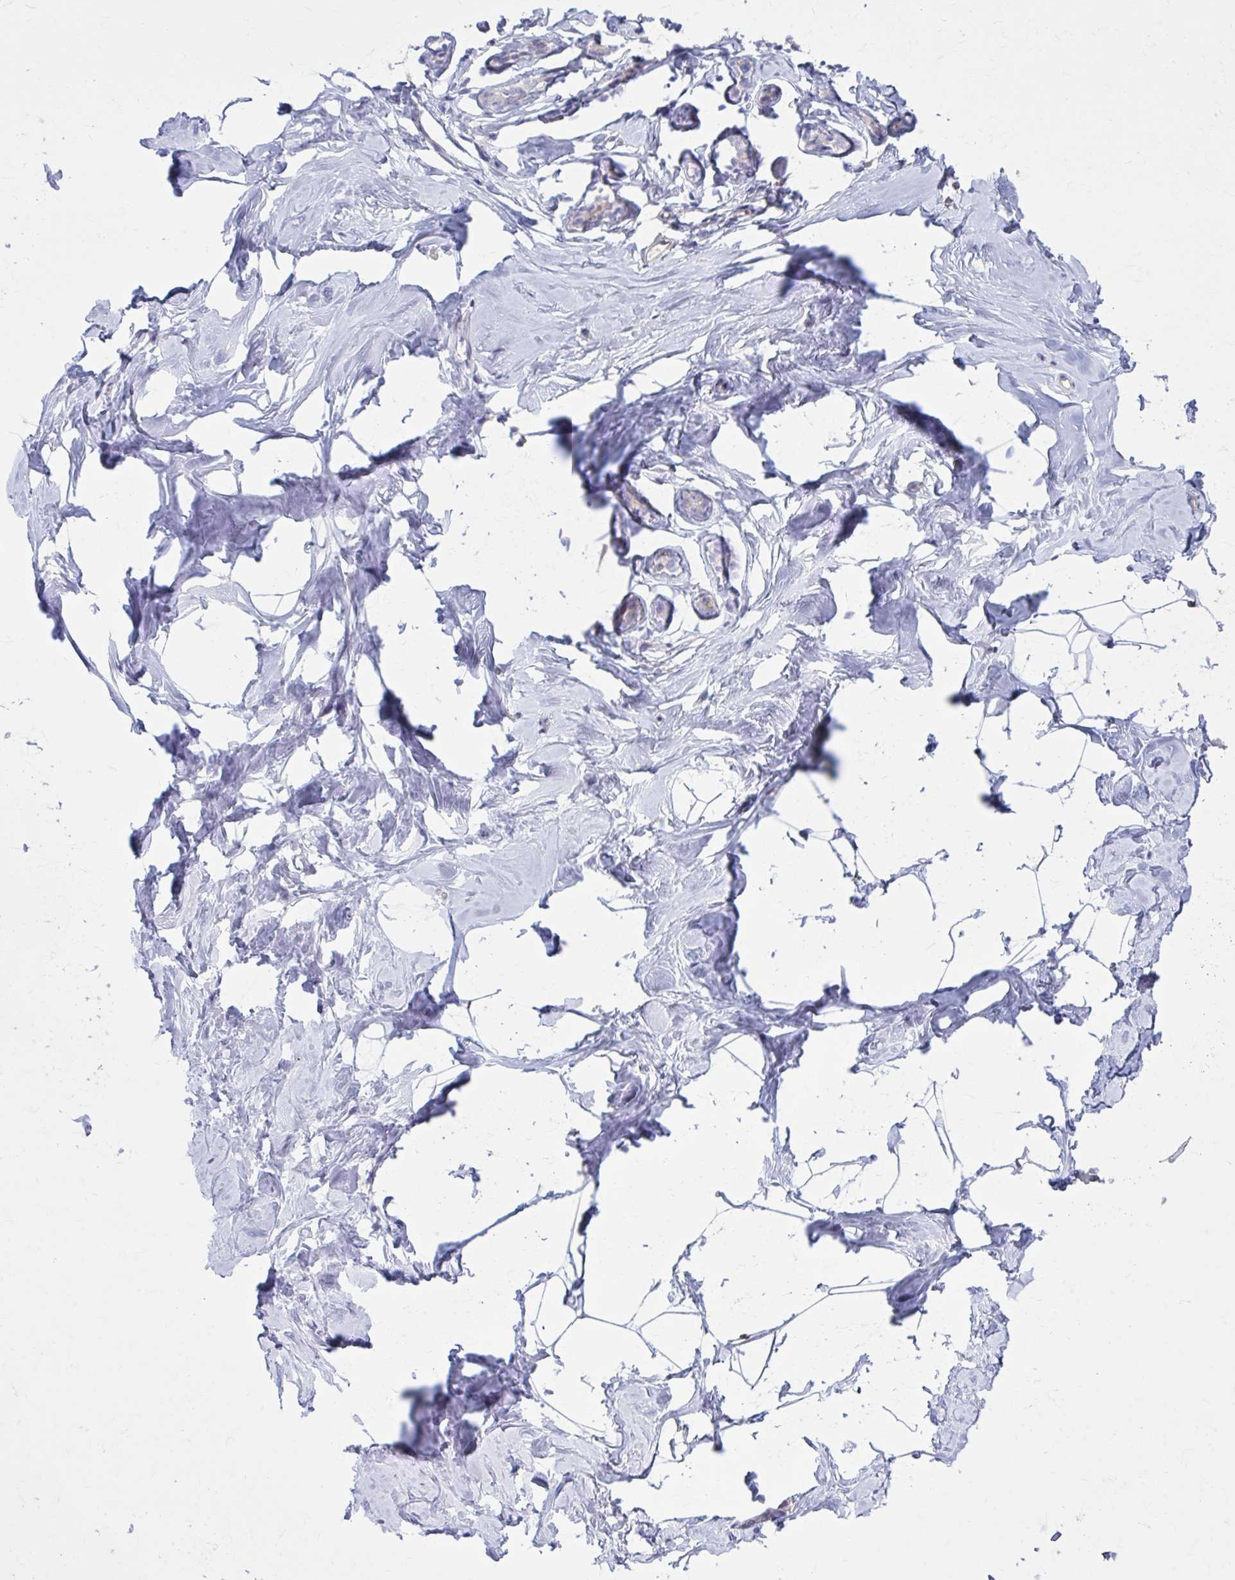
{"staining": {"intensity": "negative", "quantity": "none", "location": "none"}, "tissue": "breast", "cell_type": "Adipocytes", "image_type": "normal", "snomed": [{"axis": "morphology", "description": "Normal tissue, NOS"}, {"axis": "topography", "description": "Breast"}], "caption": "IHC histopathology image of benign human breast stained for a protein (brown), which reveals no positivity in adipocytes. (Immunohistochemistry (ihc), brightfield microscopy, high magnification).", "gene": "CHST3", "patient": {"sex": "female", "age": 32}}